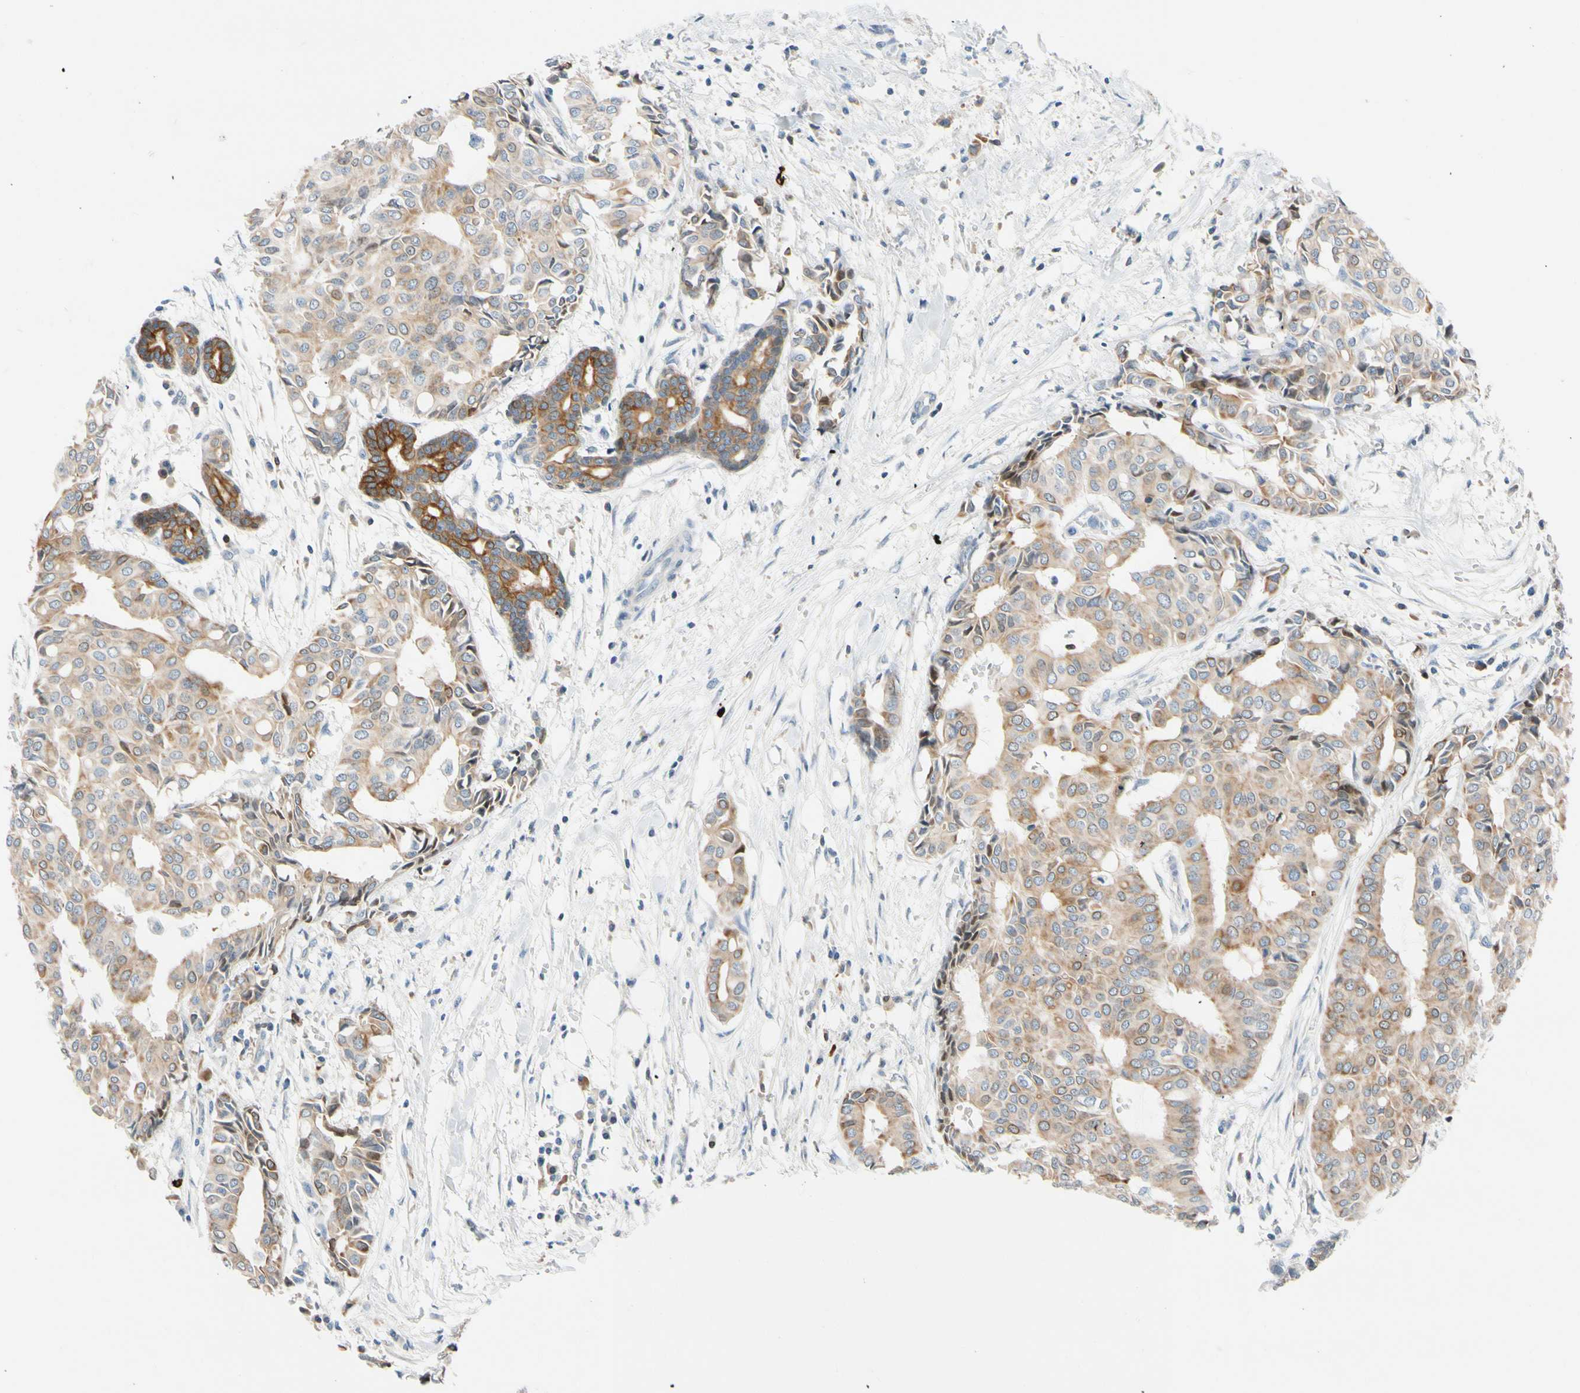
{"staining": {"intensity": "moderate", "quantity": ">75%", "location": "cytoplasmic/membranous"}, "tissue": "head and neck cancer", "cell_type": "Tumor cells", "image_type": "cancer", "snomed": [{"axis": "morphology", "description": "Adenocarcinoma, NOS"}, {"axis": "topography", "description": "Salivary gland"}, {"axis": "topography", "description": "Head-Neck"}], "caption": "About >75% of tumor cells in adenocarcinoma (head and neck) show moderate cytoplasmic/membranous protein expression as visualized by brown immunohistochemical staining.", "gene": "ZNF132", "patient": {"sex": "female", "age": 59}}